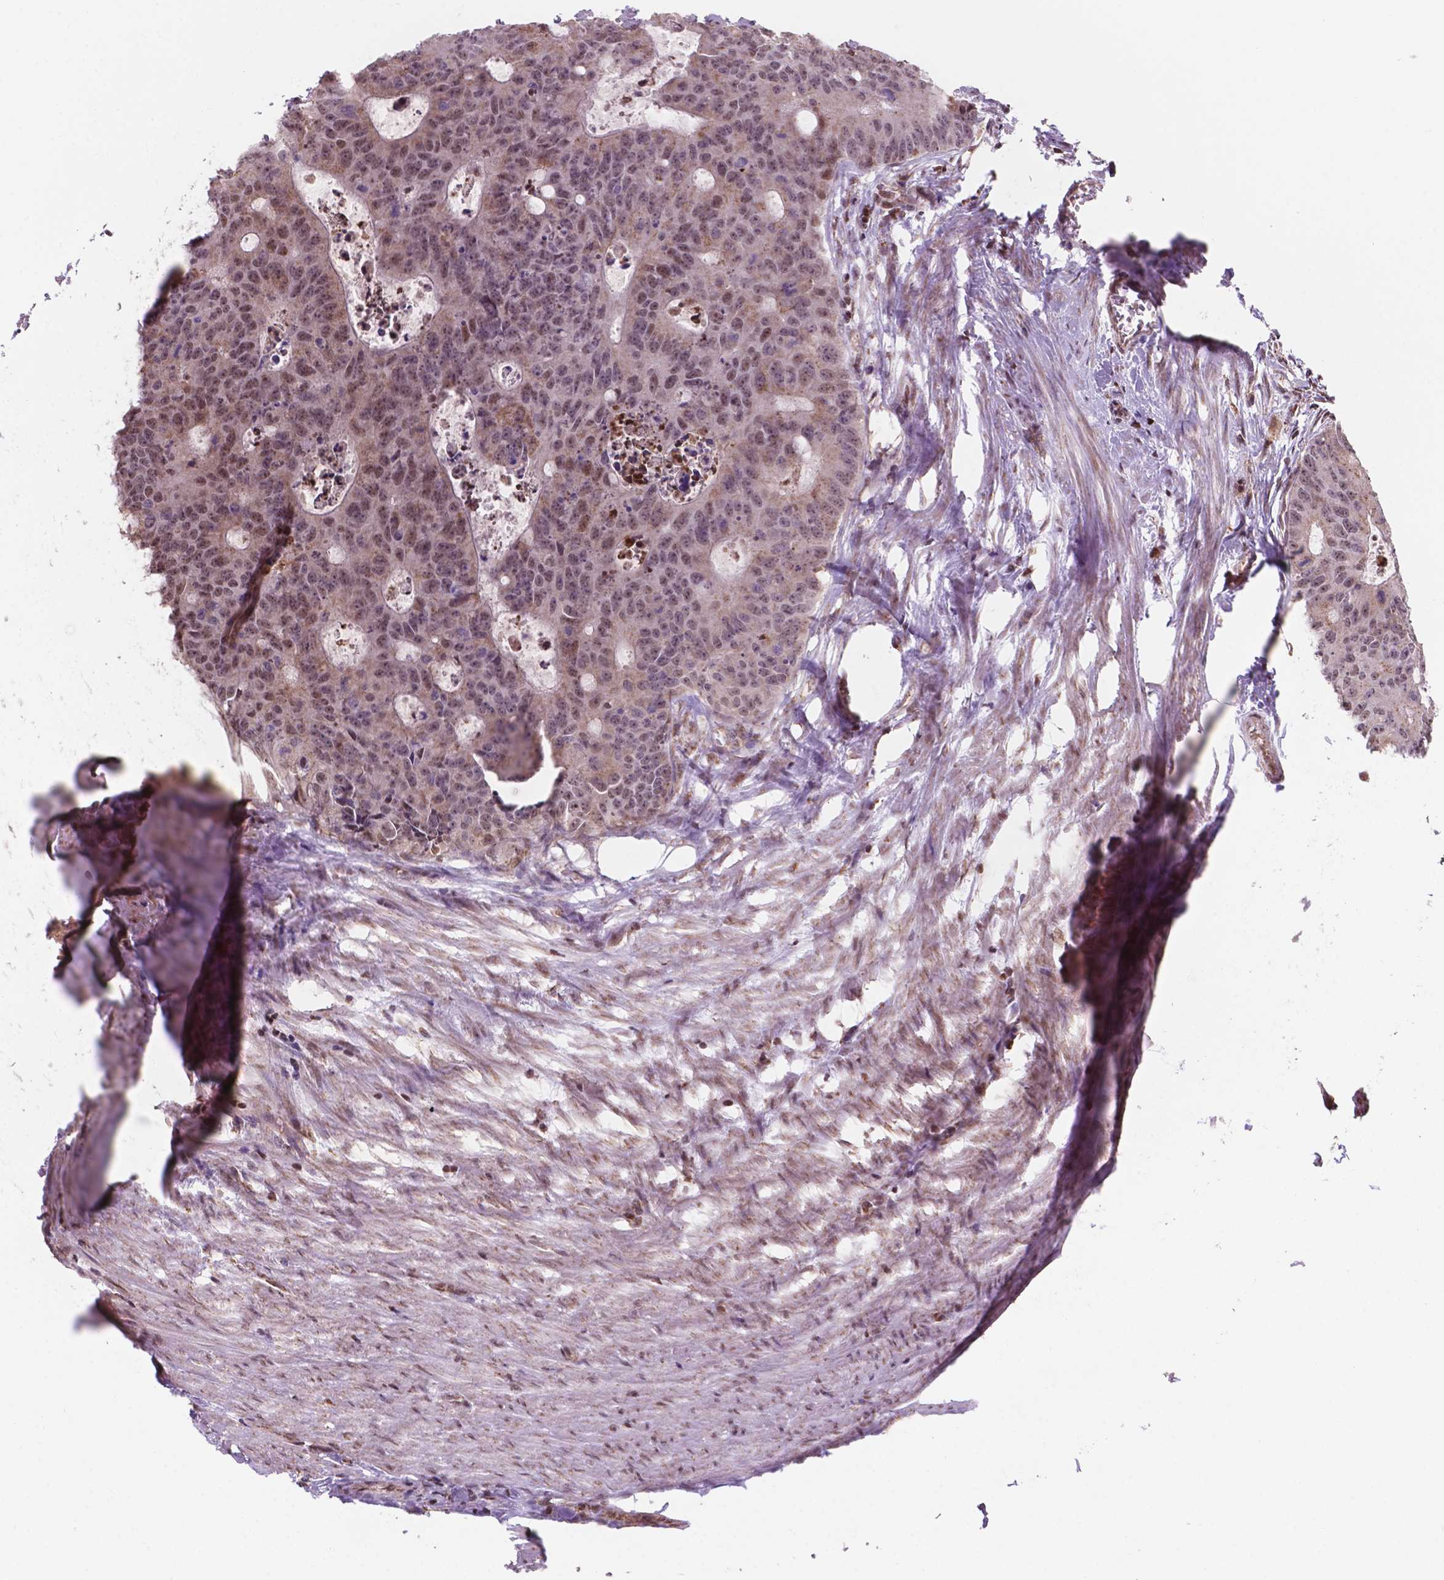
{"staining": {"intensity": "moderate", "quantity": ">75%", "location": "cytoplasmic/membranous,nuclear"}, "tissue": "colorectal cancer", "cell_type": "Tumor cells", "image_type": "cancer", "snomed": [{"axis": "morphology", "description": "Adenocarcinoma, NOS"}, {"axis": "topography", "description": "Colon"}], "caption": "Moderate cytoplasmic/membranous and nuclear protein staining is identified in about >75% of tumor cells in colorectal adenocarcinoma.", "gene": "NDUFA10", "patient": {"sex": "male", "age": 67}}